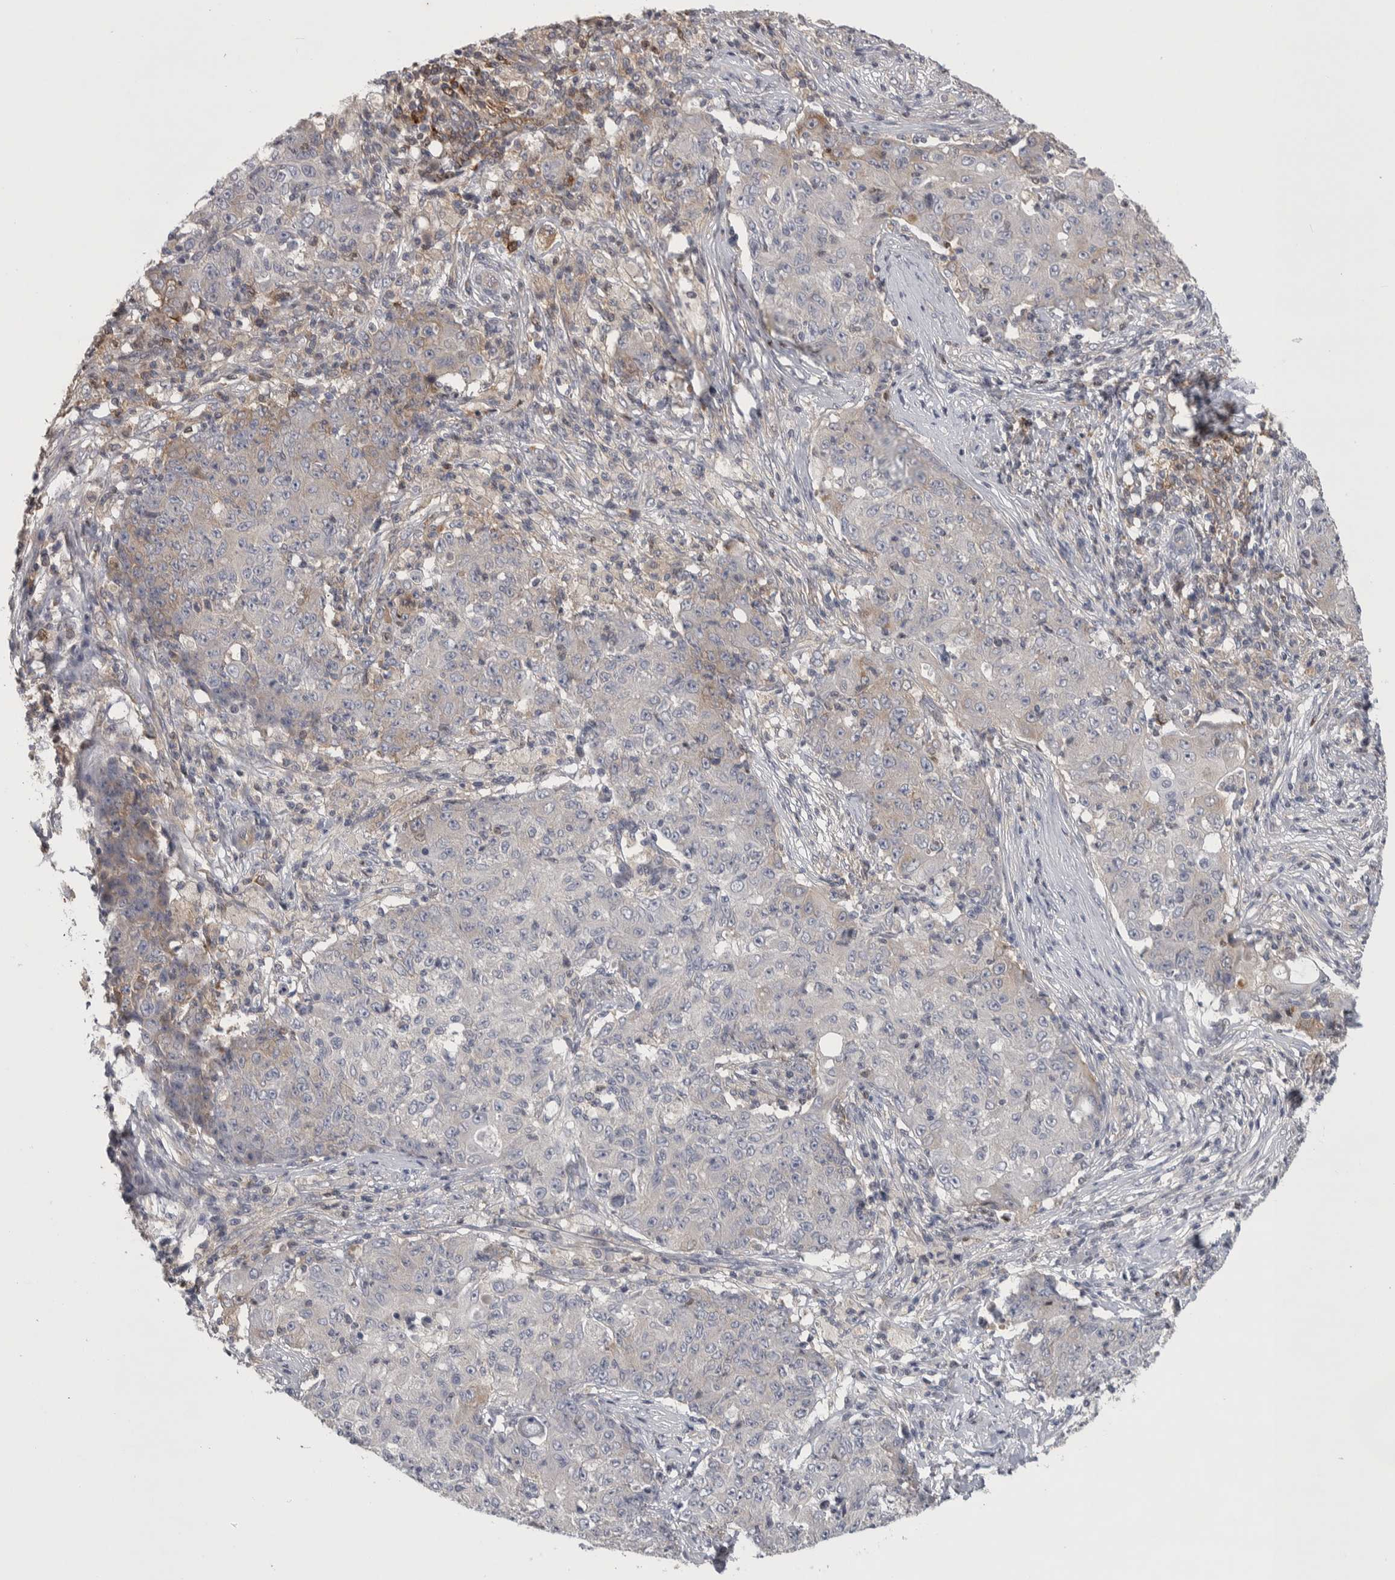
{"staining": {"intensity": "moderate", "quantity": "25%-75%", "location": "cytoplasmic/membranous"}, "tissue": "ovarian cancer", "cell_type": "Tumor cells", "image_type": "cancer", "snomed": [{"axis": "morphology", "description": "Carcinoma, endometroid"}, {"axis": "topography", "description": "Ovary"}], "caption": "Ovarian cancer tissue demonstrates moderate cytoplasmic/membranous staining in about 25%-75% of tumor cells, visualized by immunohistochemistry.", "gene": "NFKB2", "patient": {"sex": "female", "age": 42}}